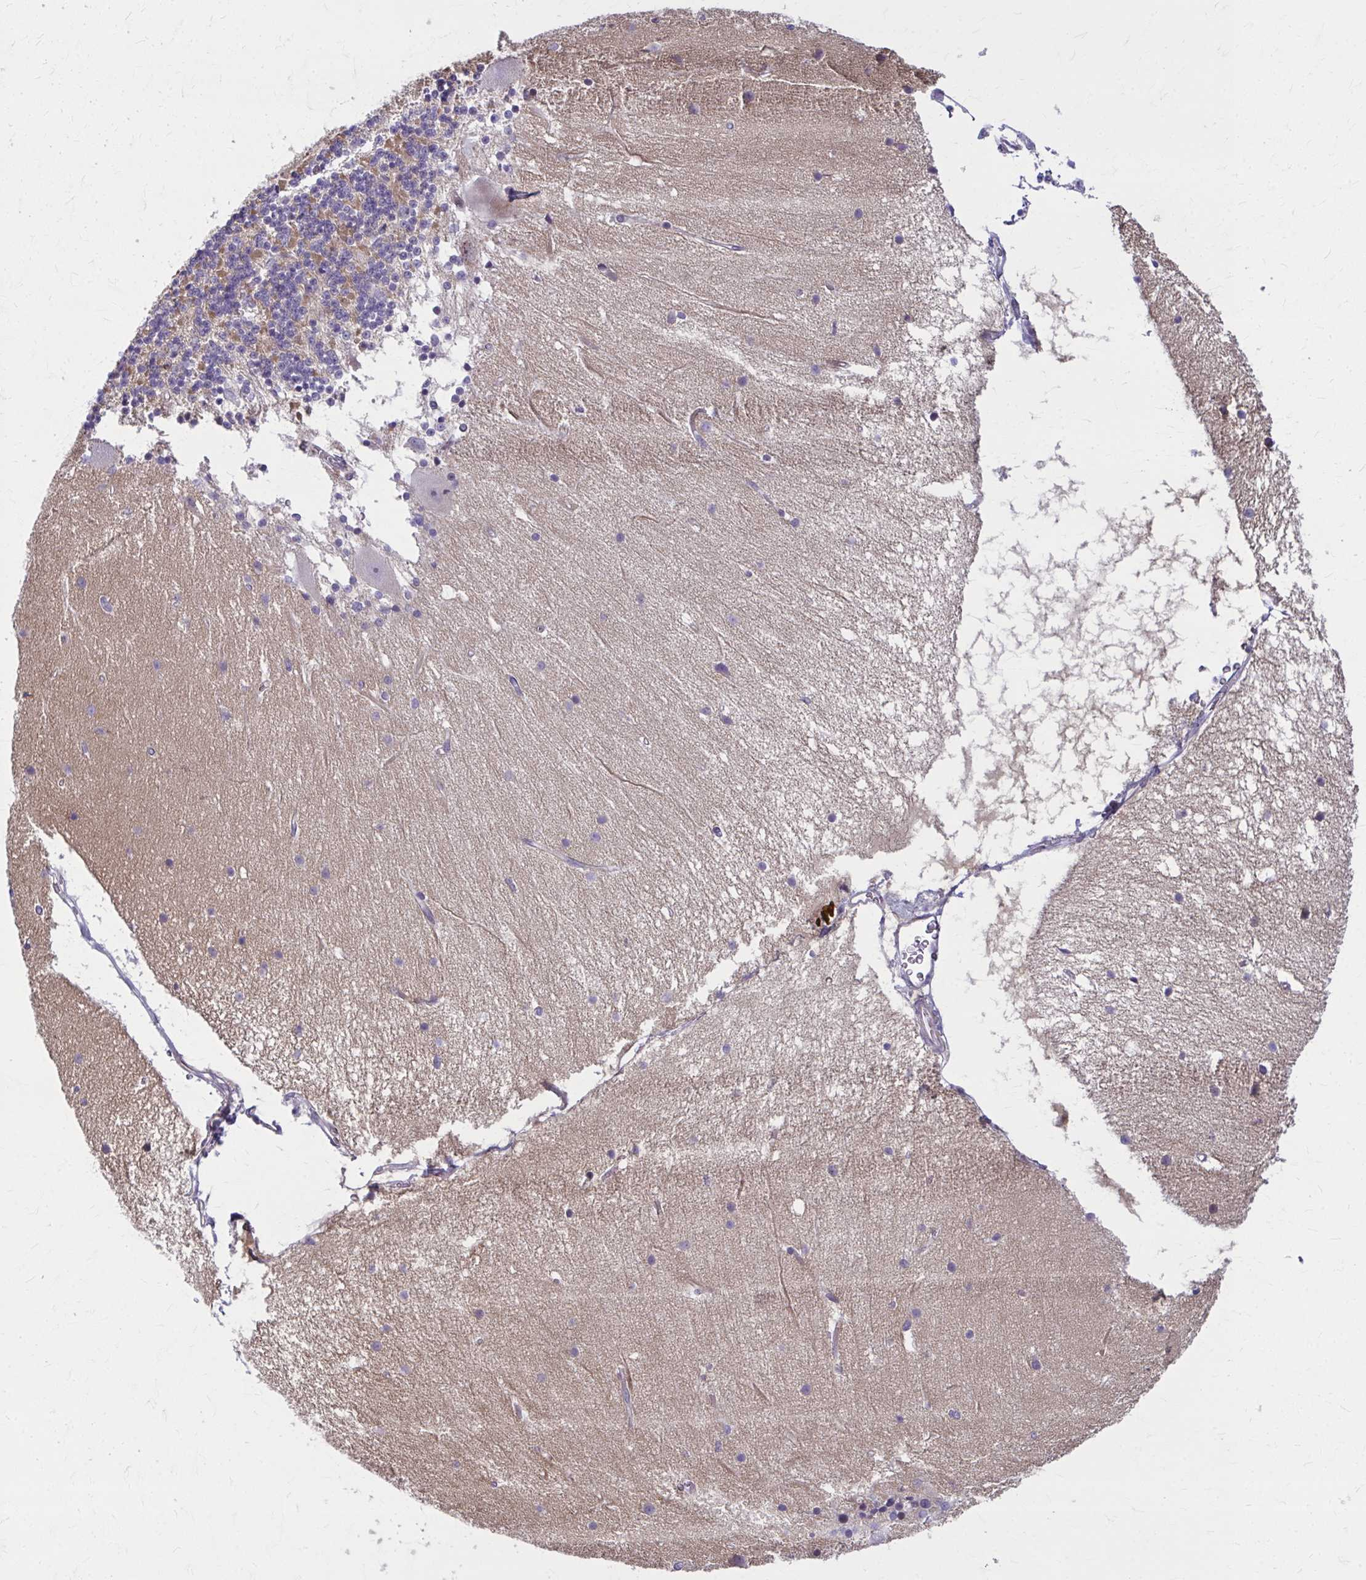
{"staining": {"intensity": "moderate", "quantity": "25%-75%", "location": "cytoplasmic/membranous"}, "tissue": "cerebellum", "cell_type": "Cells in granular layer", "image_type": "normal", "snomed": [{"axis": "morphology", "description": "Normal tissue, NOS"}, {"axis": "topography", "description": "Cerebellum"}], "caption": "Moderate cytoplasmic/membranous protein positivity is appreciated in approximately 25%-75% of cells in granular layer in cerebellum.", "gene": "LRRC4B", "patient": {"sex": "female", "age": 54}}